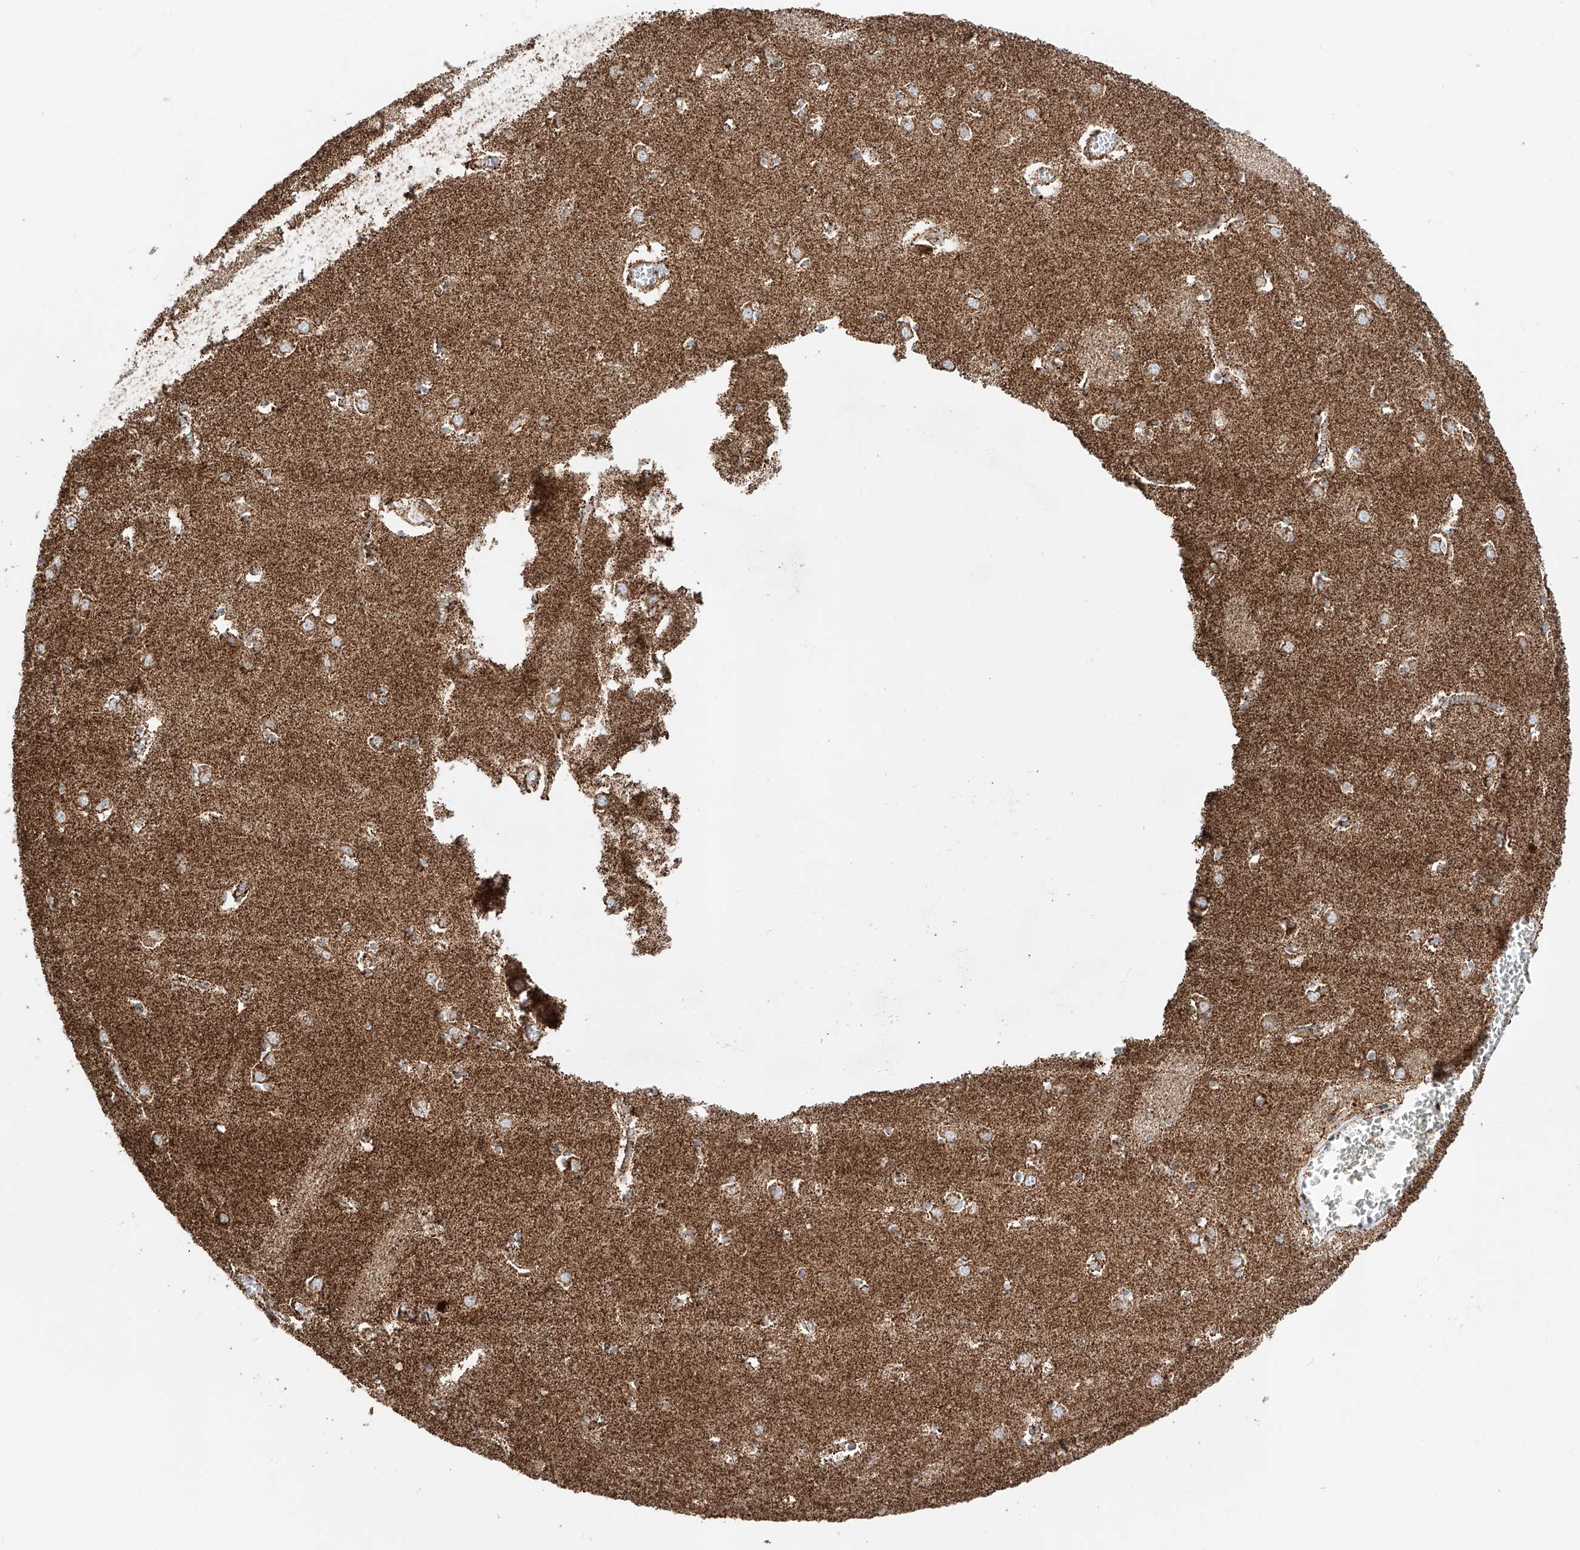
{"staining": {"intensity": "moderate", "quantity": ">75%", "location": "cytoplasmic/membranous"}, "tissue": "caudate", "cell_type": "Glial cells", "image_type": "normal", "snomed": [{"axis": "morphology", "description": "Normal tissue, NOS"}, {"axis": "topography", "description": "Lateral ventricle wall"}], "caption": "Protein analysis of unremarkable caudate reveals moderate cytoplasmic/membranous positivity in approximately >75% of glial cells. (Stains: DAB in brown, nuclei in blue, Microscopy: brightfield microscopy at high magnification).", "gene": "TTC27", "patient": {"sex": "male", "age": 70}}